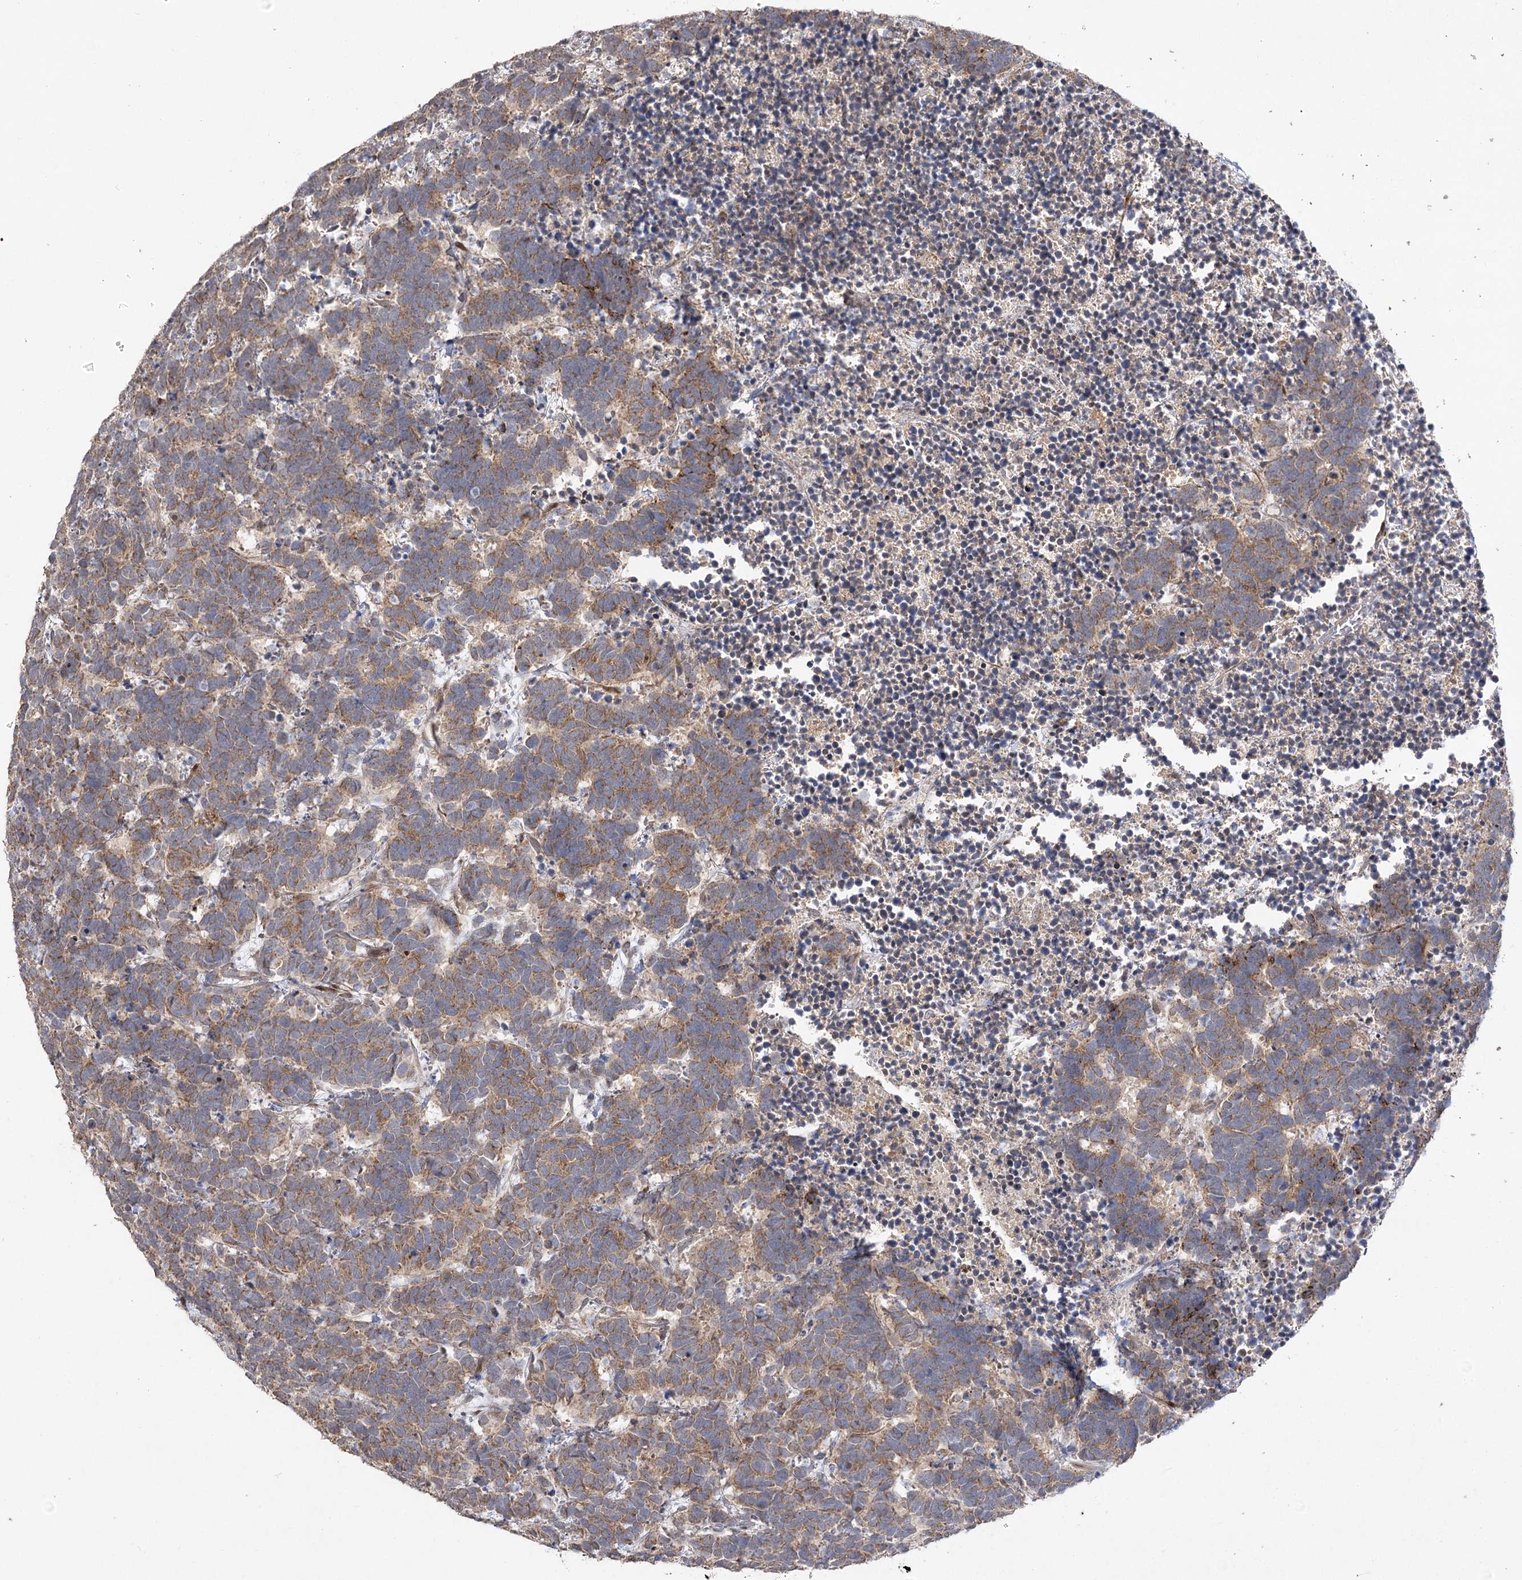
{"staining": {"intensity": "moderate", "quantity": ">75%", "location": "cytoplasmic/membranous"}, "tissue": "carcinoid", "cell_type": "Tumor cells", "image_type": "cancer", "snomed": [{"axis": "morphology", "description": "Carcinoma, NOS"}, {"axis": "morphology", "description": "Carcinoid, malignant, NOS"}, {"axis": "topography", "description": "Urinary bladder"}], "caption": "An immunohistochemistry (IHC) histopathology image of tumor tissue is shown. Protein staining in brown shows moderate cytoplasmic/membranous positivity in carcinoid within tumor cells.", "gene": "OBSL1", "patient": {"sex": "male", "age": 57}}